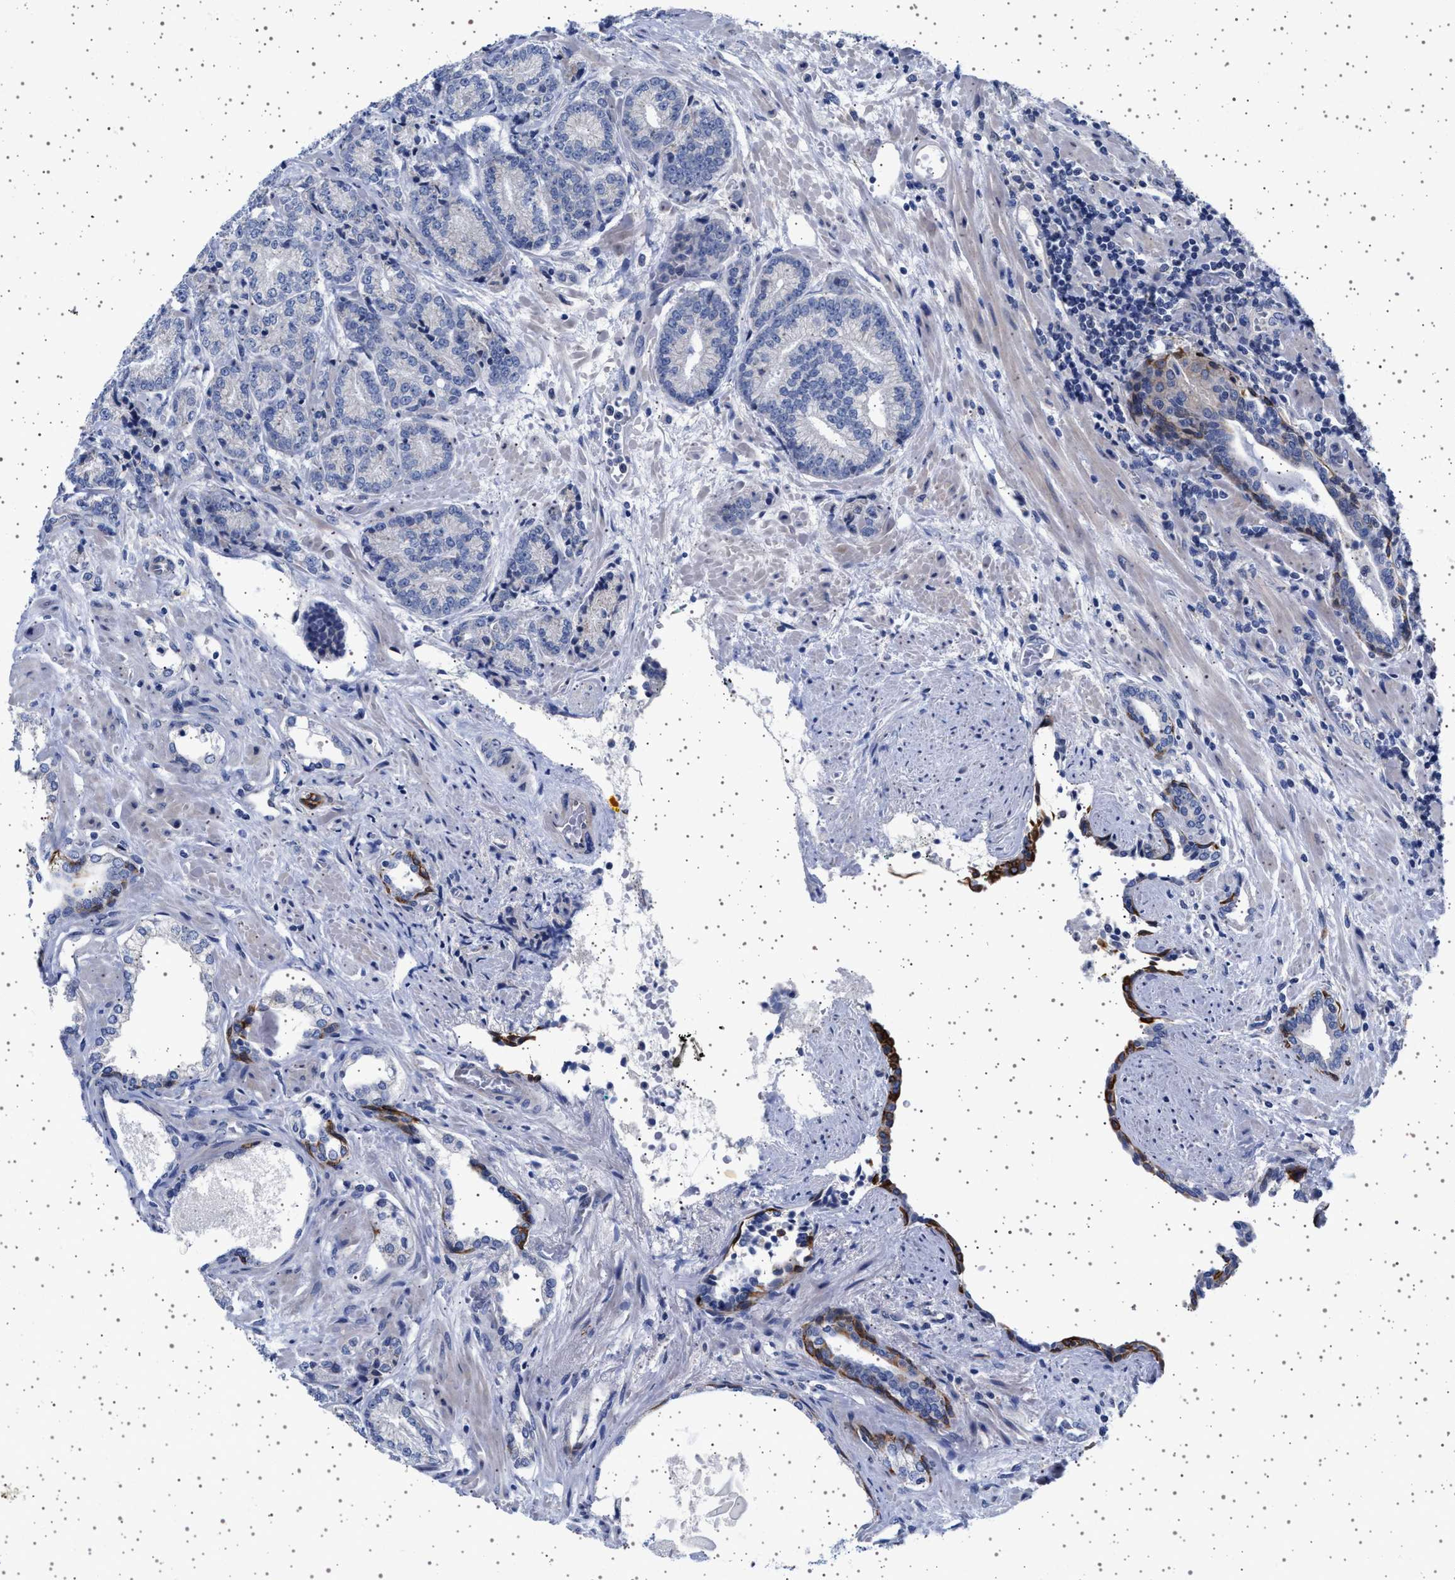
{"staining": {"intensity": "negative", "quantity": "none", "location": "none"}, "tissue": "prostate cancer", "cell_type": "Tumor cells", "image_type": "cancer", "snomed": [{"axis": "morphology", "description": "Adenocarcinoma, High grade"}, {"axis": "topography", "description": "Prostate"}], "caption": "IHC of human prostate cancer demonstrates no expression in tumor cells.", "gene": "TRMT10B", "patient": {"sex": "male", "age": 61}}